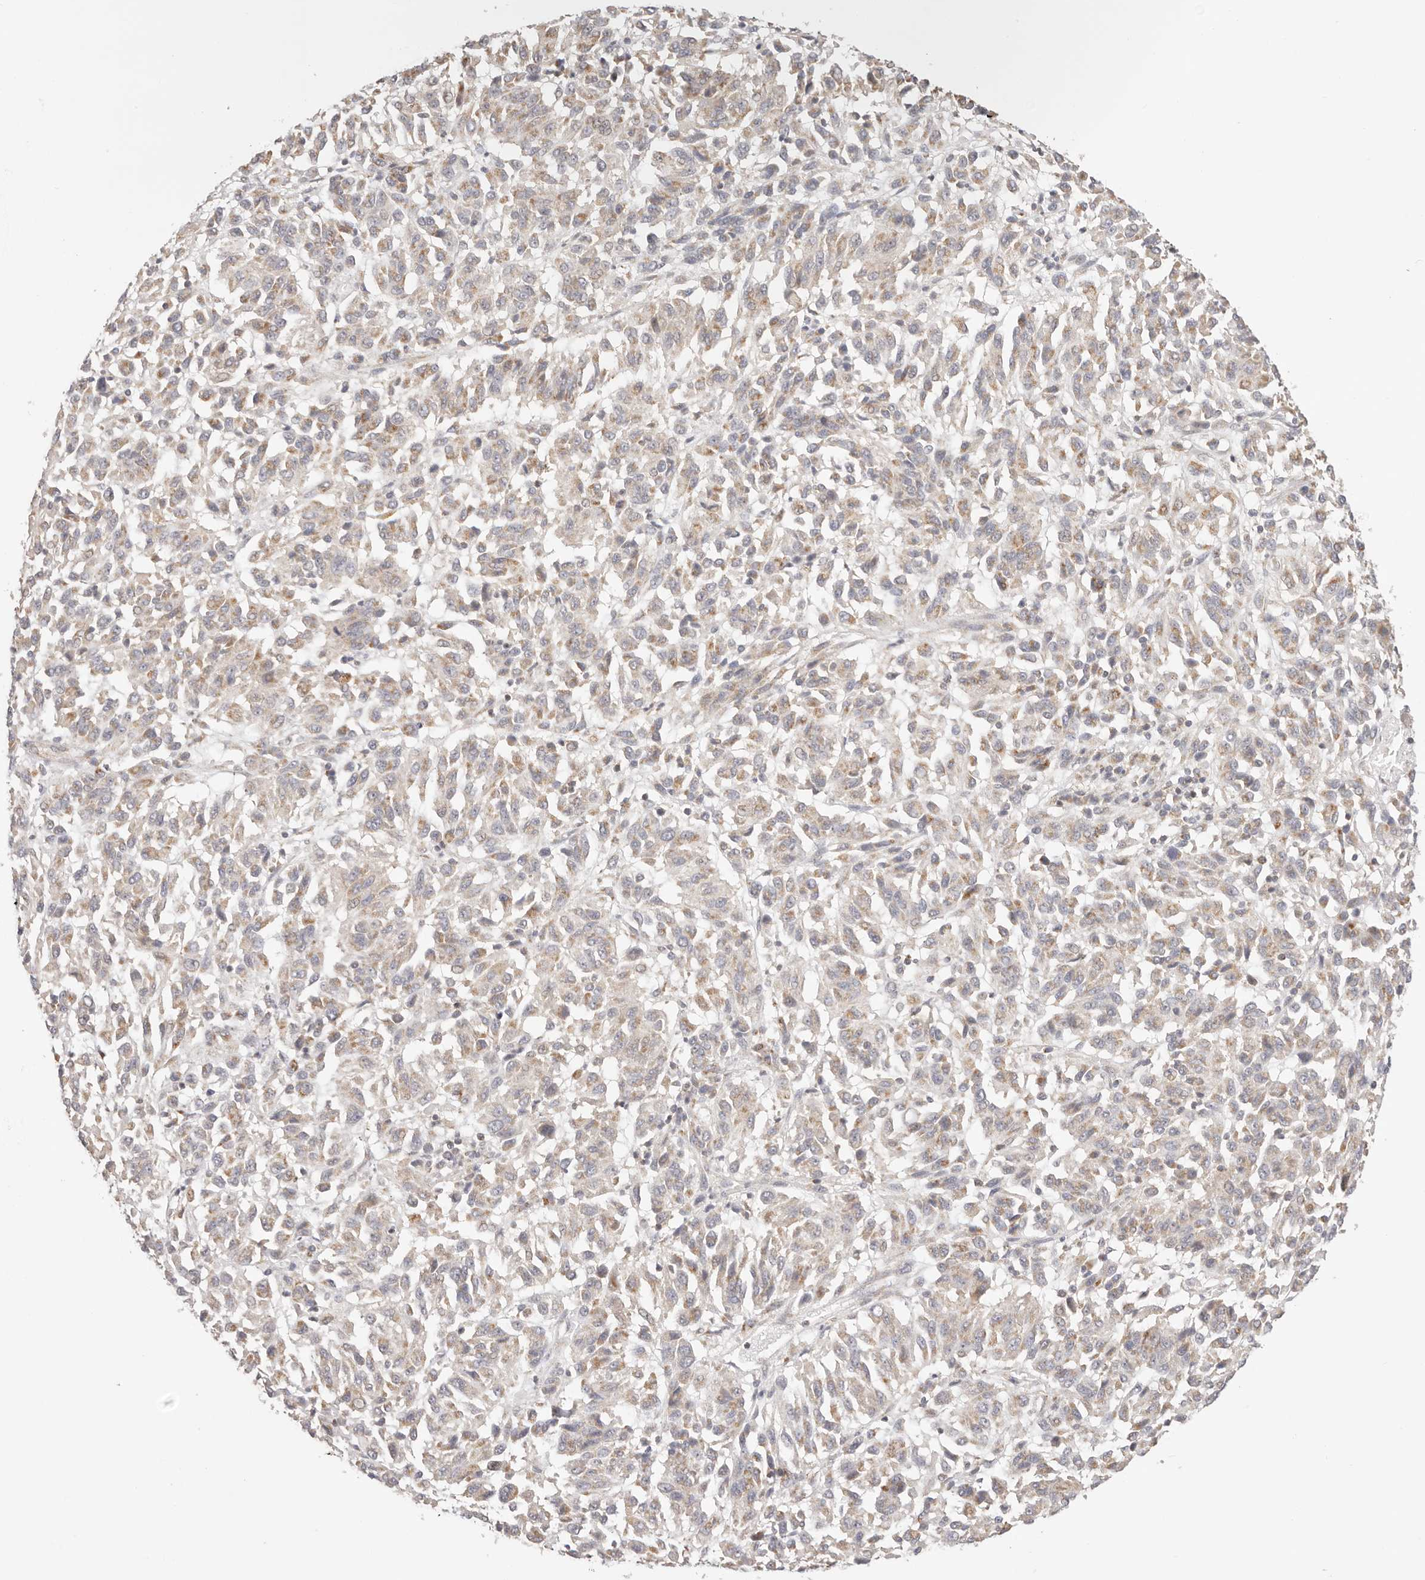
{"staining": {"intensity": "weak", "quantity": "25%-75%", "location": "cytoplasmic/membranous"}, "tissue": "melanoma", "cell_type": "Tumor cells", "image_type": "cancer", "snomed": [{"axis": "morphology", "description": "Malignant melanoma, NOS"}, {"axis": "topography", "description": "Skin"}], "caption": "Malignant melanoma was stained to show a protein in brown. There is low levels of weak cytoplasmic/membranous expression in about 25%-75% of tumor cells.", "gene": "KCMF1", "patient": {"sex": "female", "age": 82}}